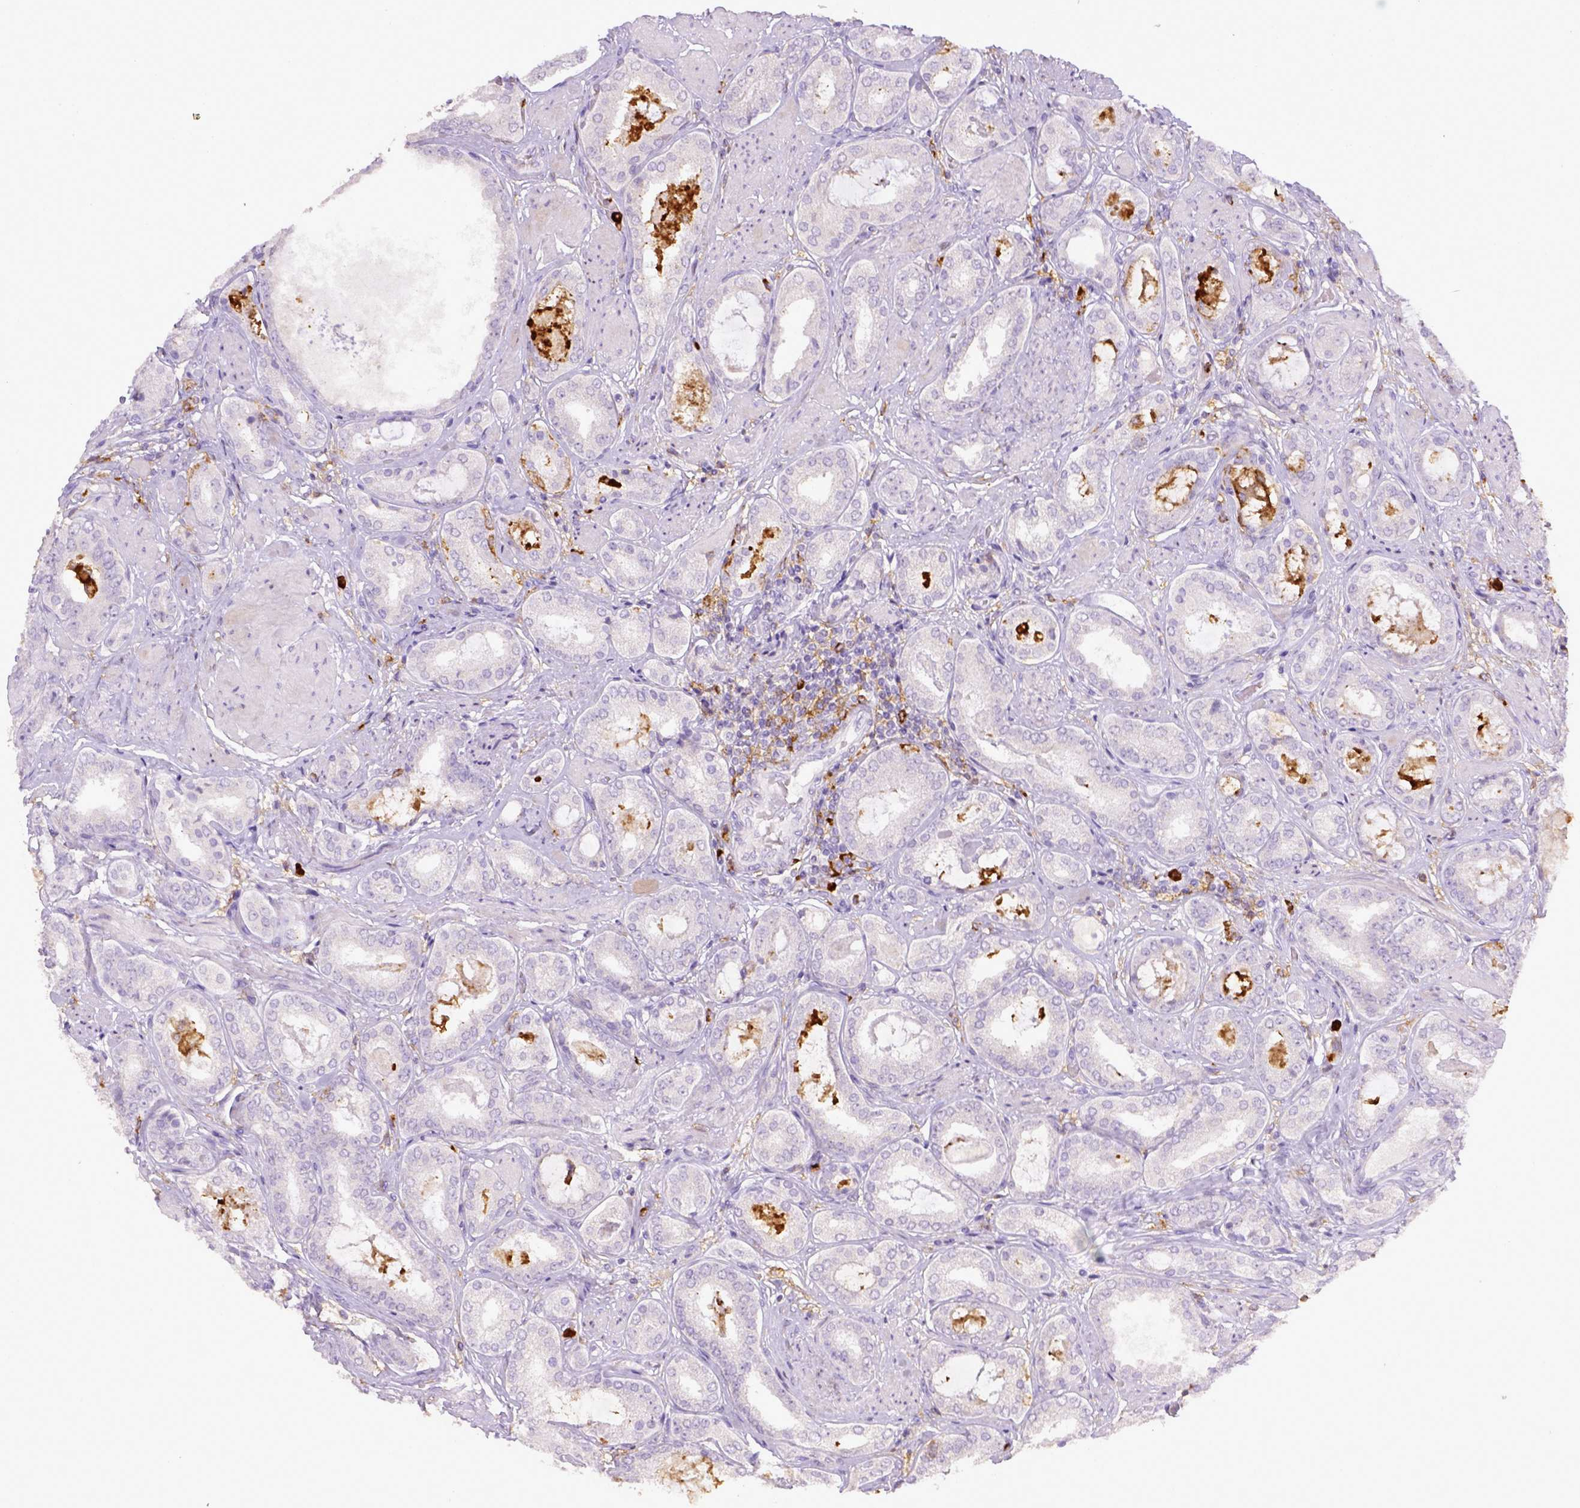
{"staining": {"intensity": "negative", "quantity": "none", "location": "none"}, "tissue": "prostate cancer", "cell_type": "Tumor cells", "image_type": "cancer", "snomed": [{"axis": "morphology", "description": "Adenocarcinoma, High grade"}, {"axis": "topography", "description": "Prostate"}], "caption": "A histopathology image of prostate cancer stained for a protein displays no brown staining in tumor cells.", "gene": "ITGAM", "patient": {"sex": "male", "age": 63}}